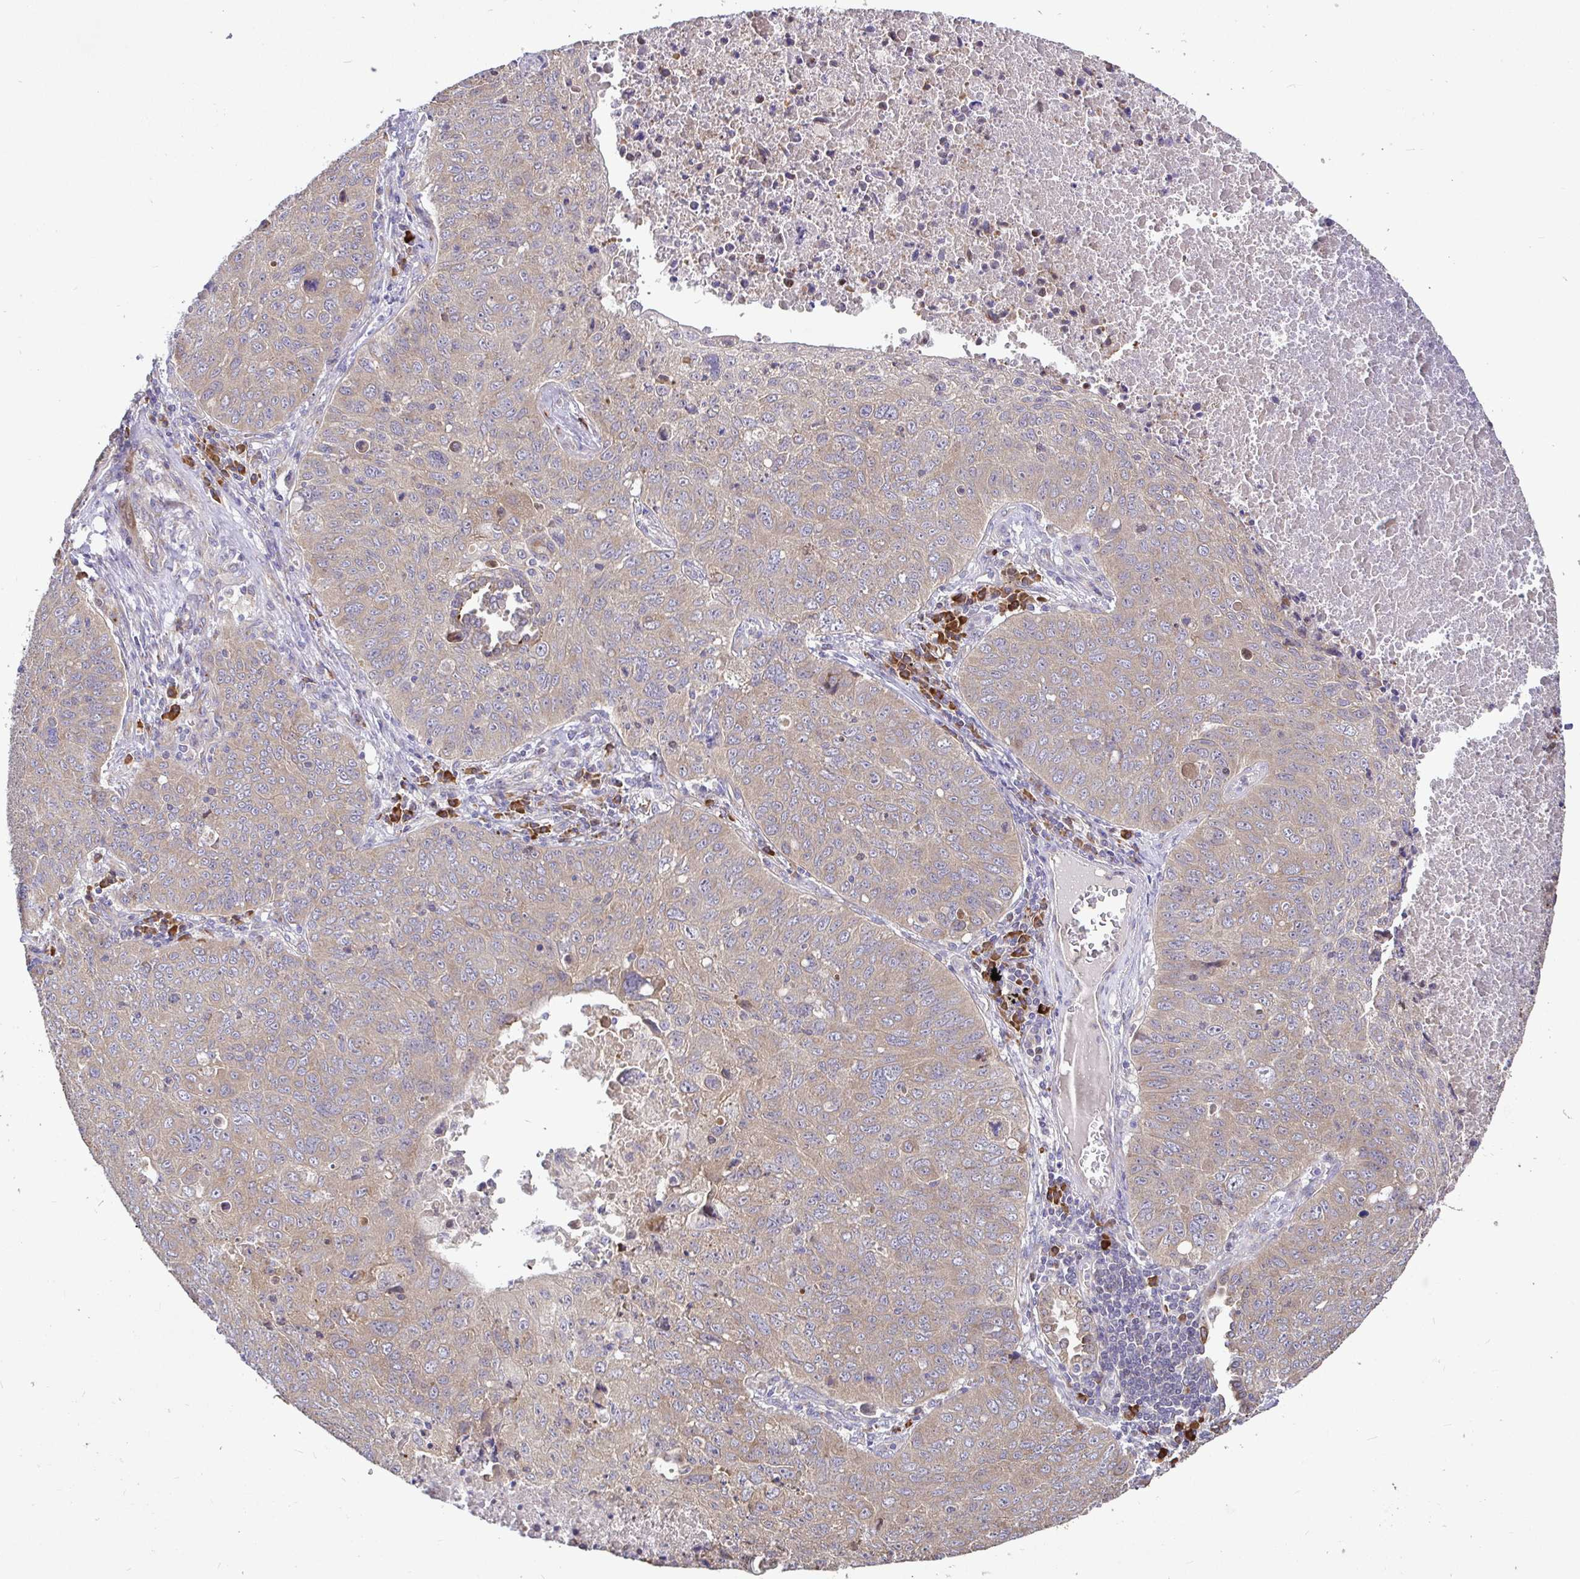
{"staining": {"intensity": "weak", "quantity": "<25%", "location": "cytoplasmic/membranous"}, "tissue": "lung cancer", "cell_type": "Tumor cells", "image_type": "cancer", "snomed": [{"axis": "morphology", "description": "Normal morphology"}, {"axis": "morphology", "description": "Aneuploidy"}, {"axis": "morphology", "description": "Squamous cell carcinoma, NOS"}, {"axis": "topography", "description": "Lymph node"}, {"axis": "topography", "description": "Lung"}], "caption": "Immunohistochemistry image of neoplastic tissue: human lung cancer stained with DAB displays no significant protein staining in tumor cells. The staining was performed using DAB to visualize the protein expression in brown, while the nuclei were stained in blue with hematoxylin (Magnification: 20x).", "gene": "ELP1", "patient": {"sex": "female", "age": 76}}